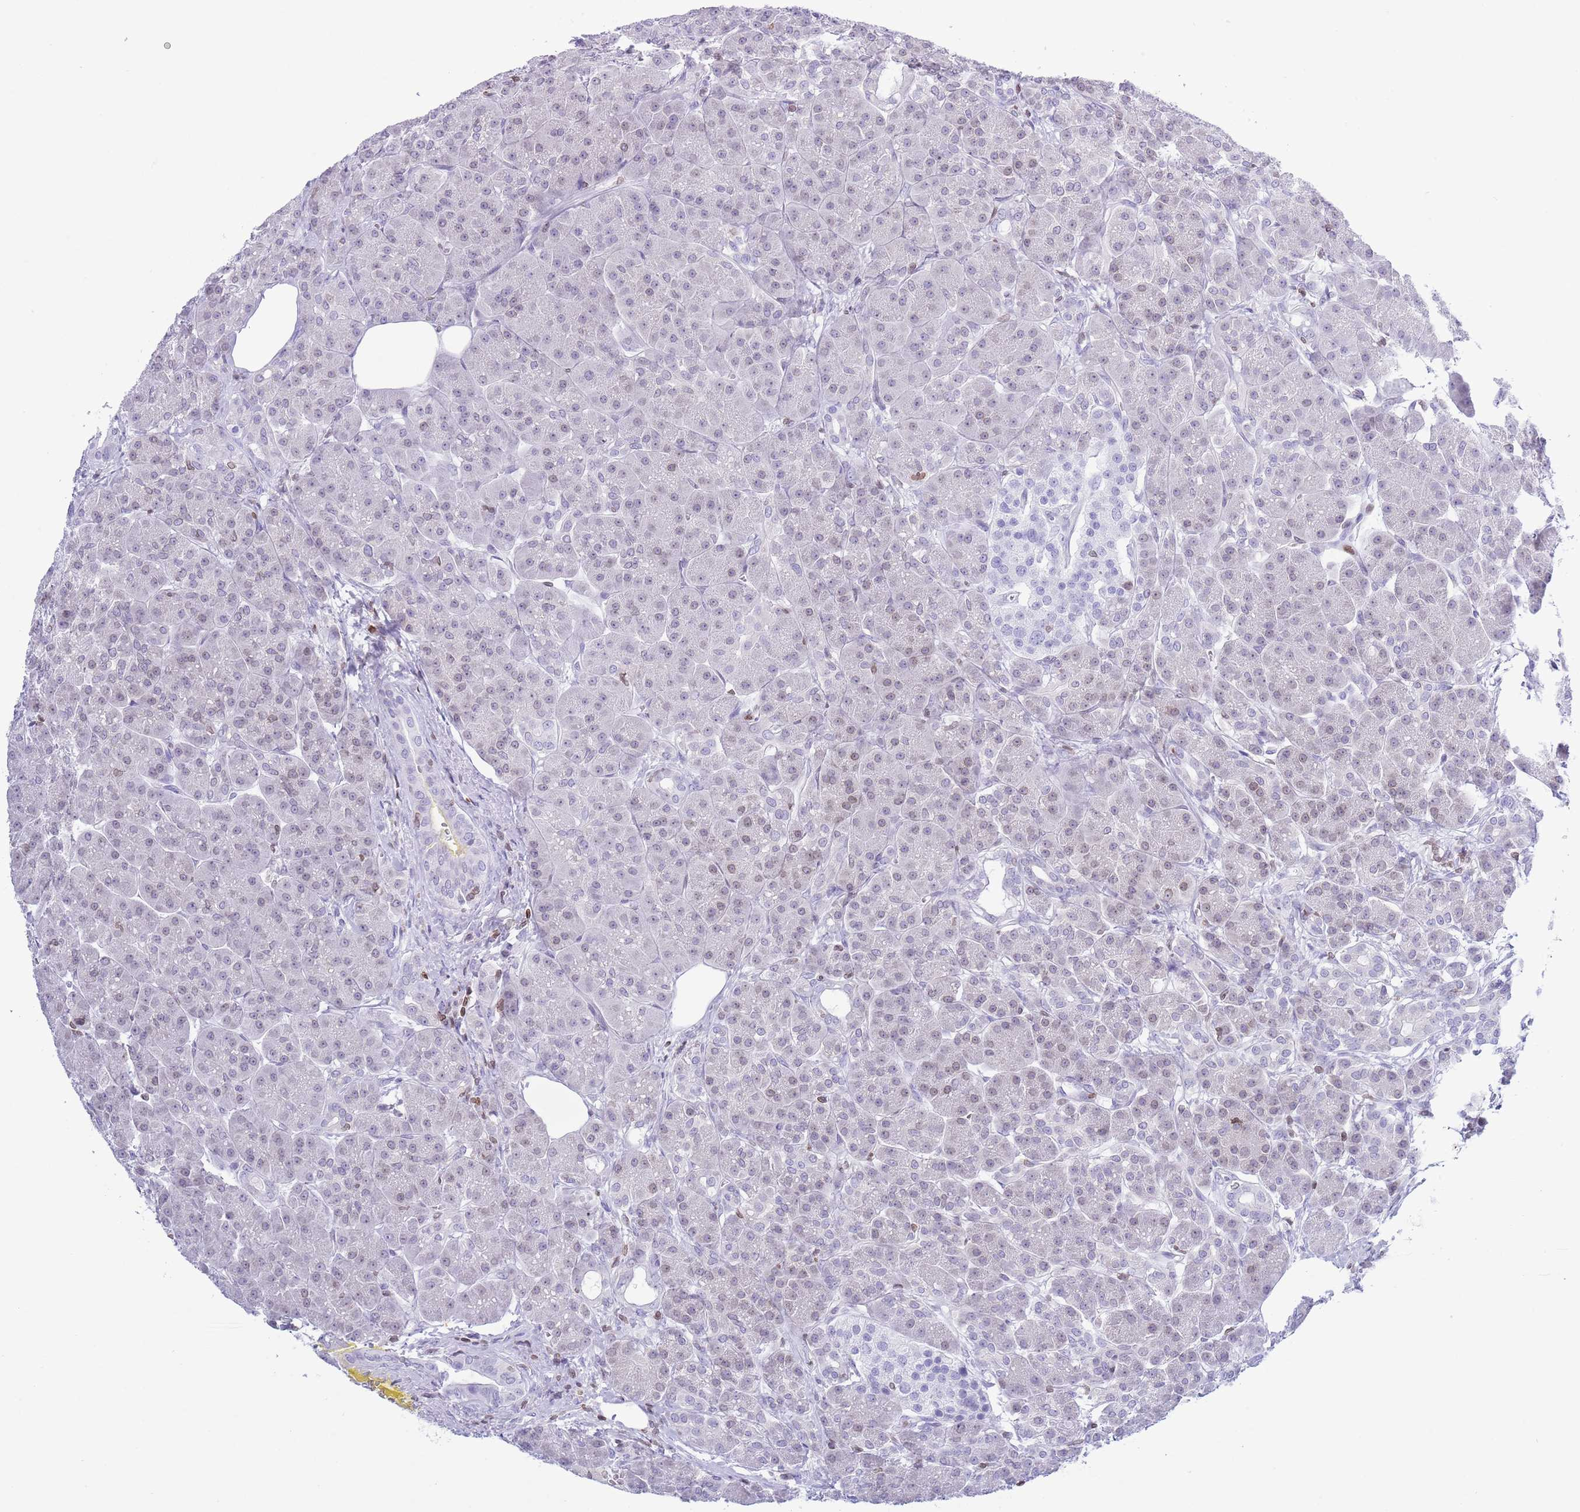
{"staining": {"intensity": "negative", "quantity": "none", "location": "none"}, "tissue": "pancreas", "cell_type": "Exocrine glandular cells", "image_type": "normal", "snomed": [{"axis": "morphology", "description": "Normal tissue, NOS"}, {"axis": "topography", "description": "Pancreas"}], "caption": "Immunohistochemistry (IHC) histopathology image of unremarkable pancreas: human pancreas stained with DAB (3,3'-diaminobenzidine) reveals no significant protein positivity in exocrine glandular cells. (DAB immunohistochemistry, high magnification).", "gene": "LBR", "patient": {"sex": "male", "age": 63}}